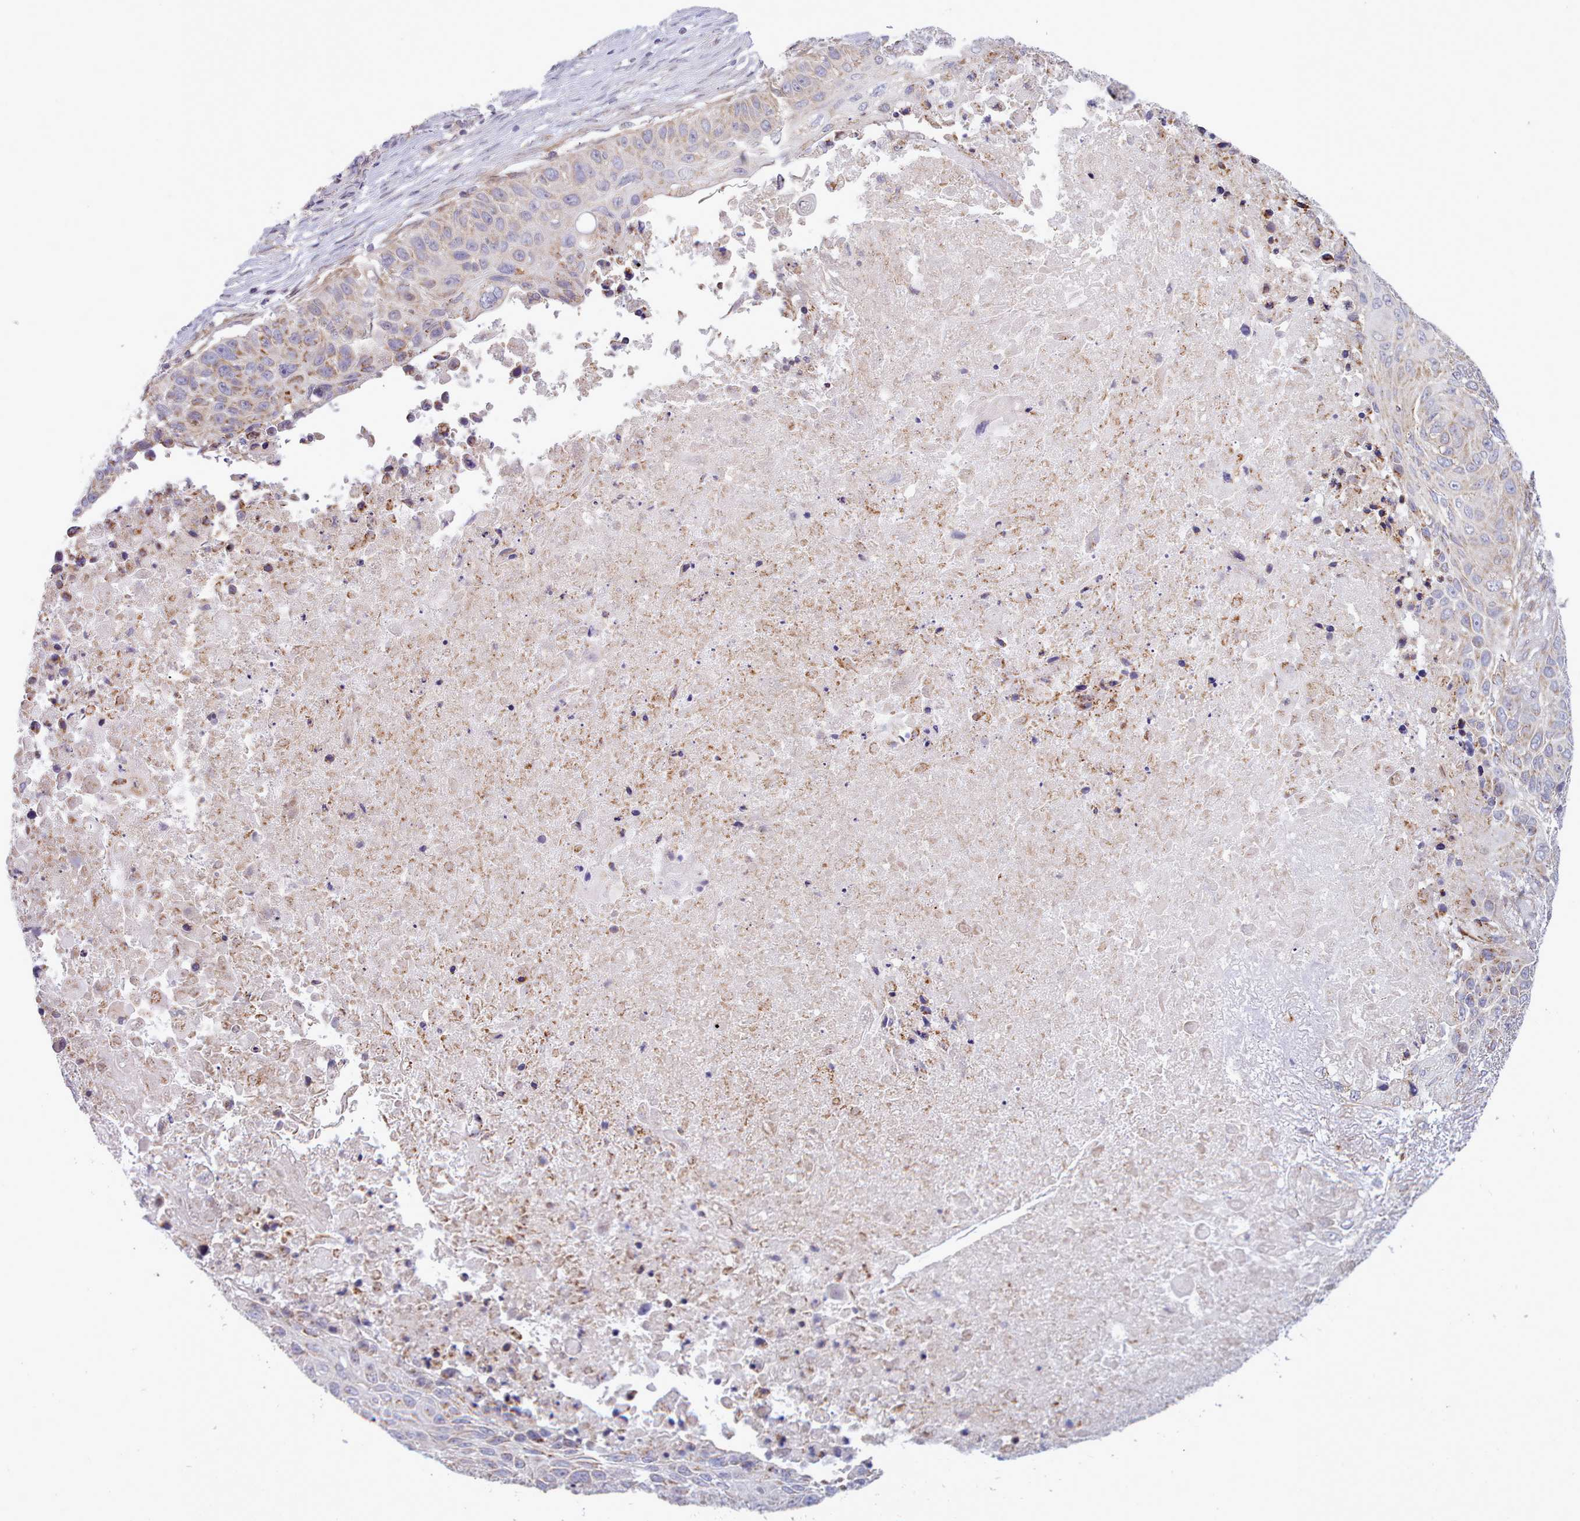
{"staining": {"intensity": "weak", "quantity": ">75%", "location": "cytoplasmic/membranous"}, "tissue": "lung cancer", "cell_type": "Tumor cells", "image_type": "cancer", "snomed": [{"axis": "morphology", "description": "Squamous cell carcinoma, NOS"}, {"axis": "topography", "description": "Lung"}], "caption": "Lung cancer (squamous cell carcinoma) stained with a brown dye demonstrates weak cytoplasmic/membranous positive expression in about >75% of tumor cells.", "gene": "MRPL21", "patient": {"sex": "male", "age": 66}}